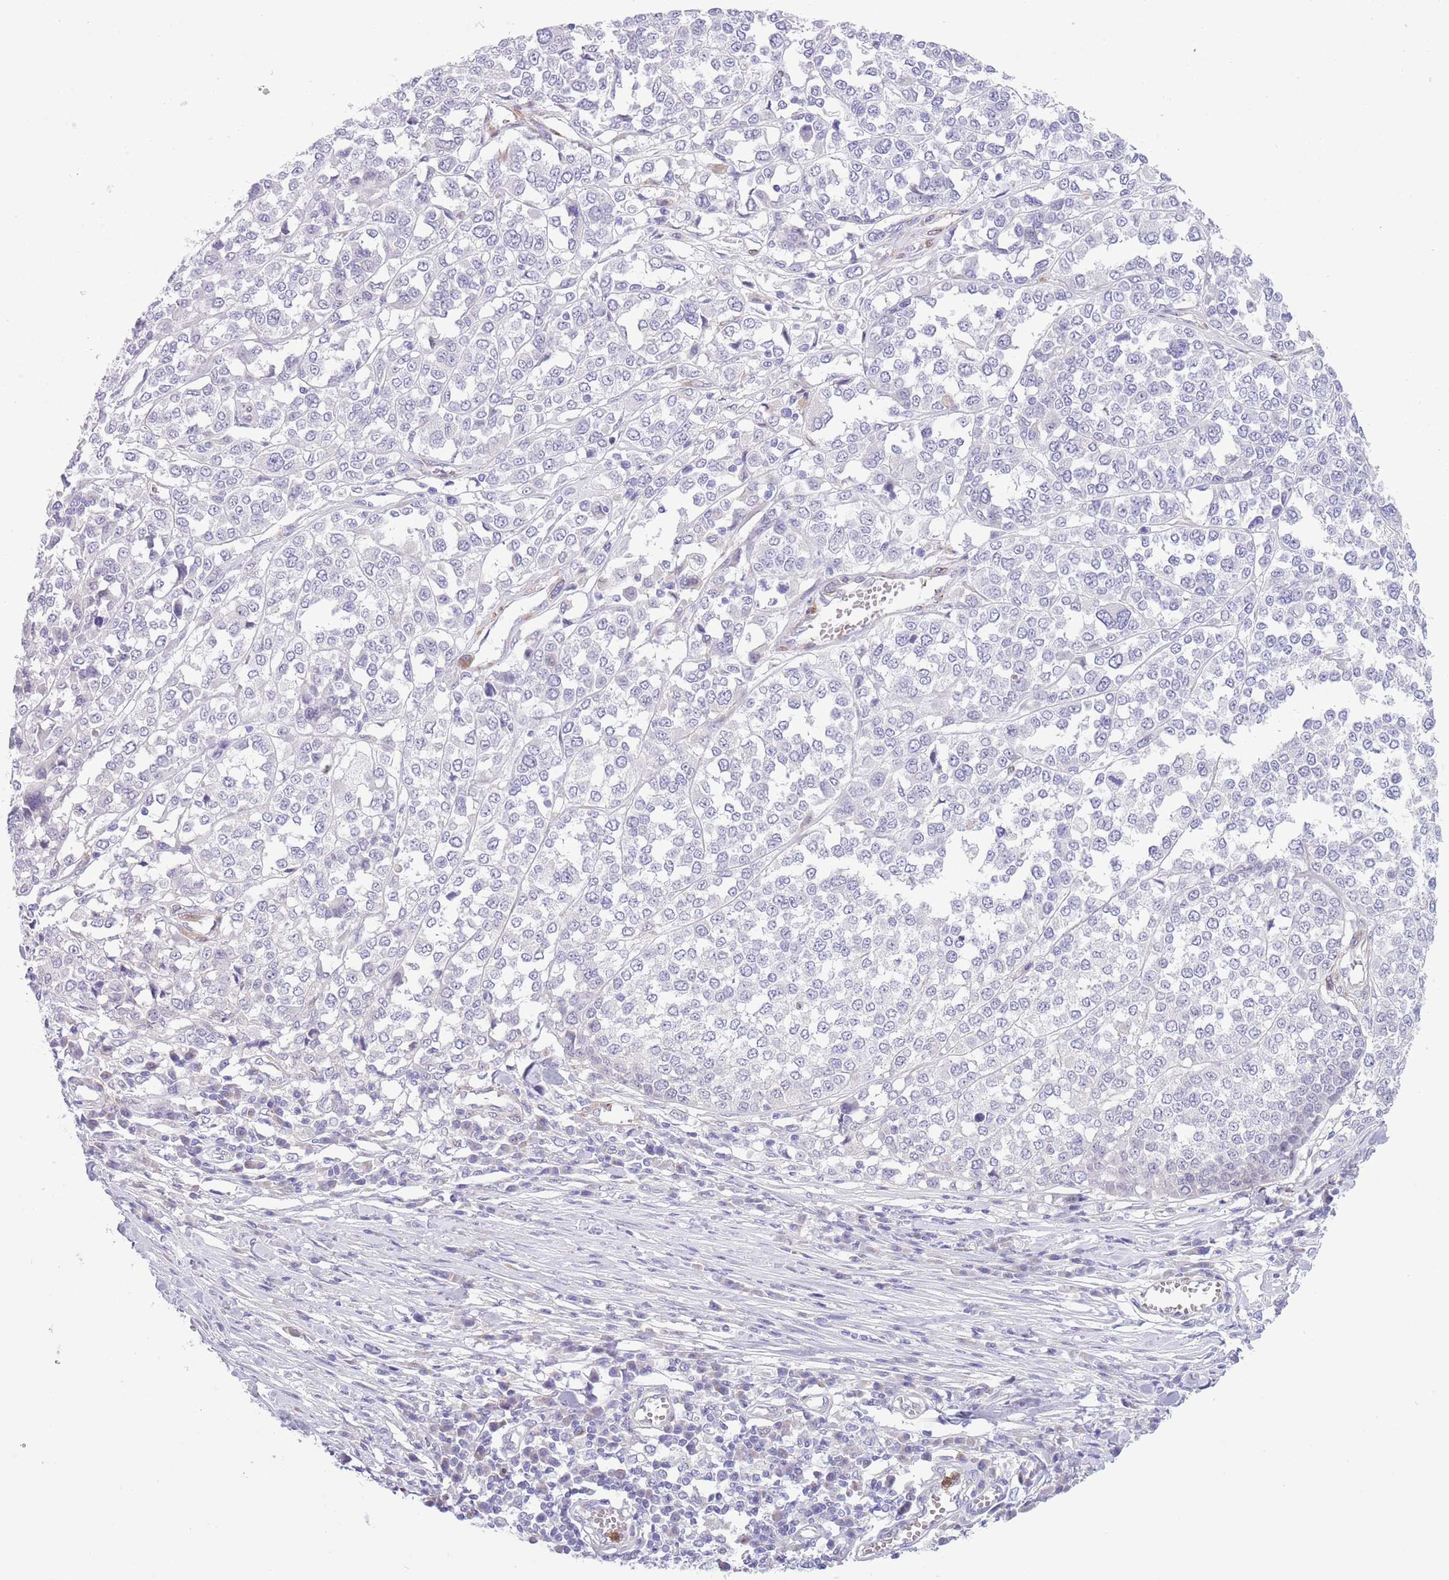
{"staining": {"intensity": "negative", "quantity": "none", "location": "none"}, "tissue": "melanoma", "cell_type": "Tumor cells", "image_type": "cancer", "snomed": [{"axis": "morphology", "description": "Malignant melanoma, Metastatic site"}, {"axis": "topography", "description": "Lymph node"}], "caption": "The micrograph displays no staining of tumor cells in malignant melanoma (metastatic site).", "gene": "ZFP2", "patient": {"sex": "male", "age": 44}}